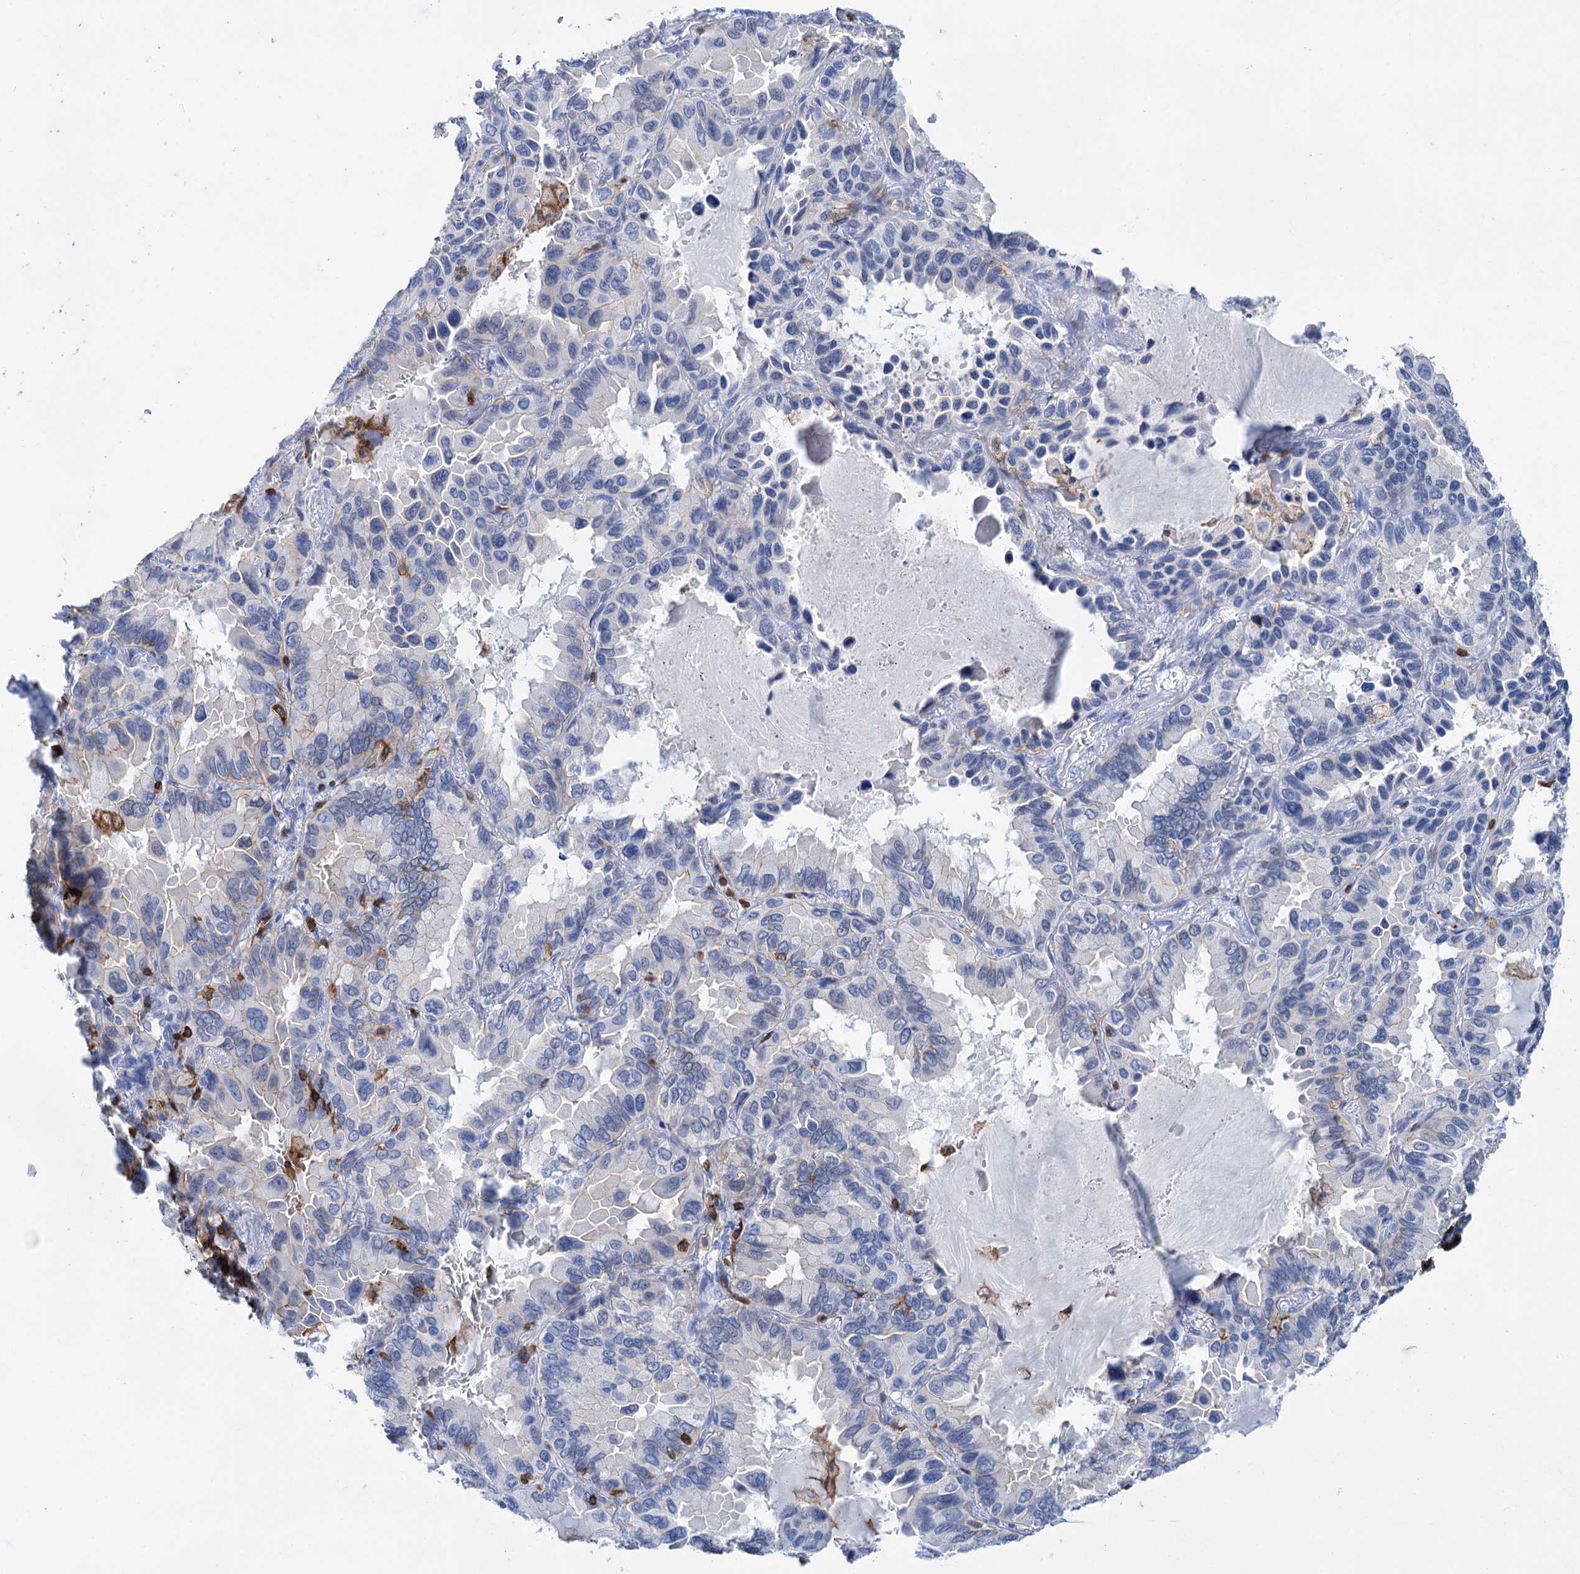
{"staining": {"intensity": "negative", "quantity": "none", "location": "none"}, "tissue": "lung cancer", "cell_type": "Tumor cells", "image_type": "cancer", "snomed": [{"axis": "morphology", "description": "Adenocarcinoma, NOS"}, {"axis": "topography", "description": "Lung"}], "caption": "The image demonstrates no staining of tumor cells in adenocarcinoma (lung).", "gene": "DEF6", "patient": {"sex": "male", "age": 64}}